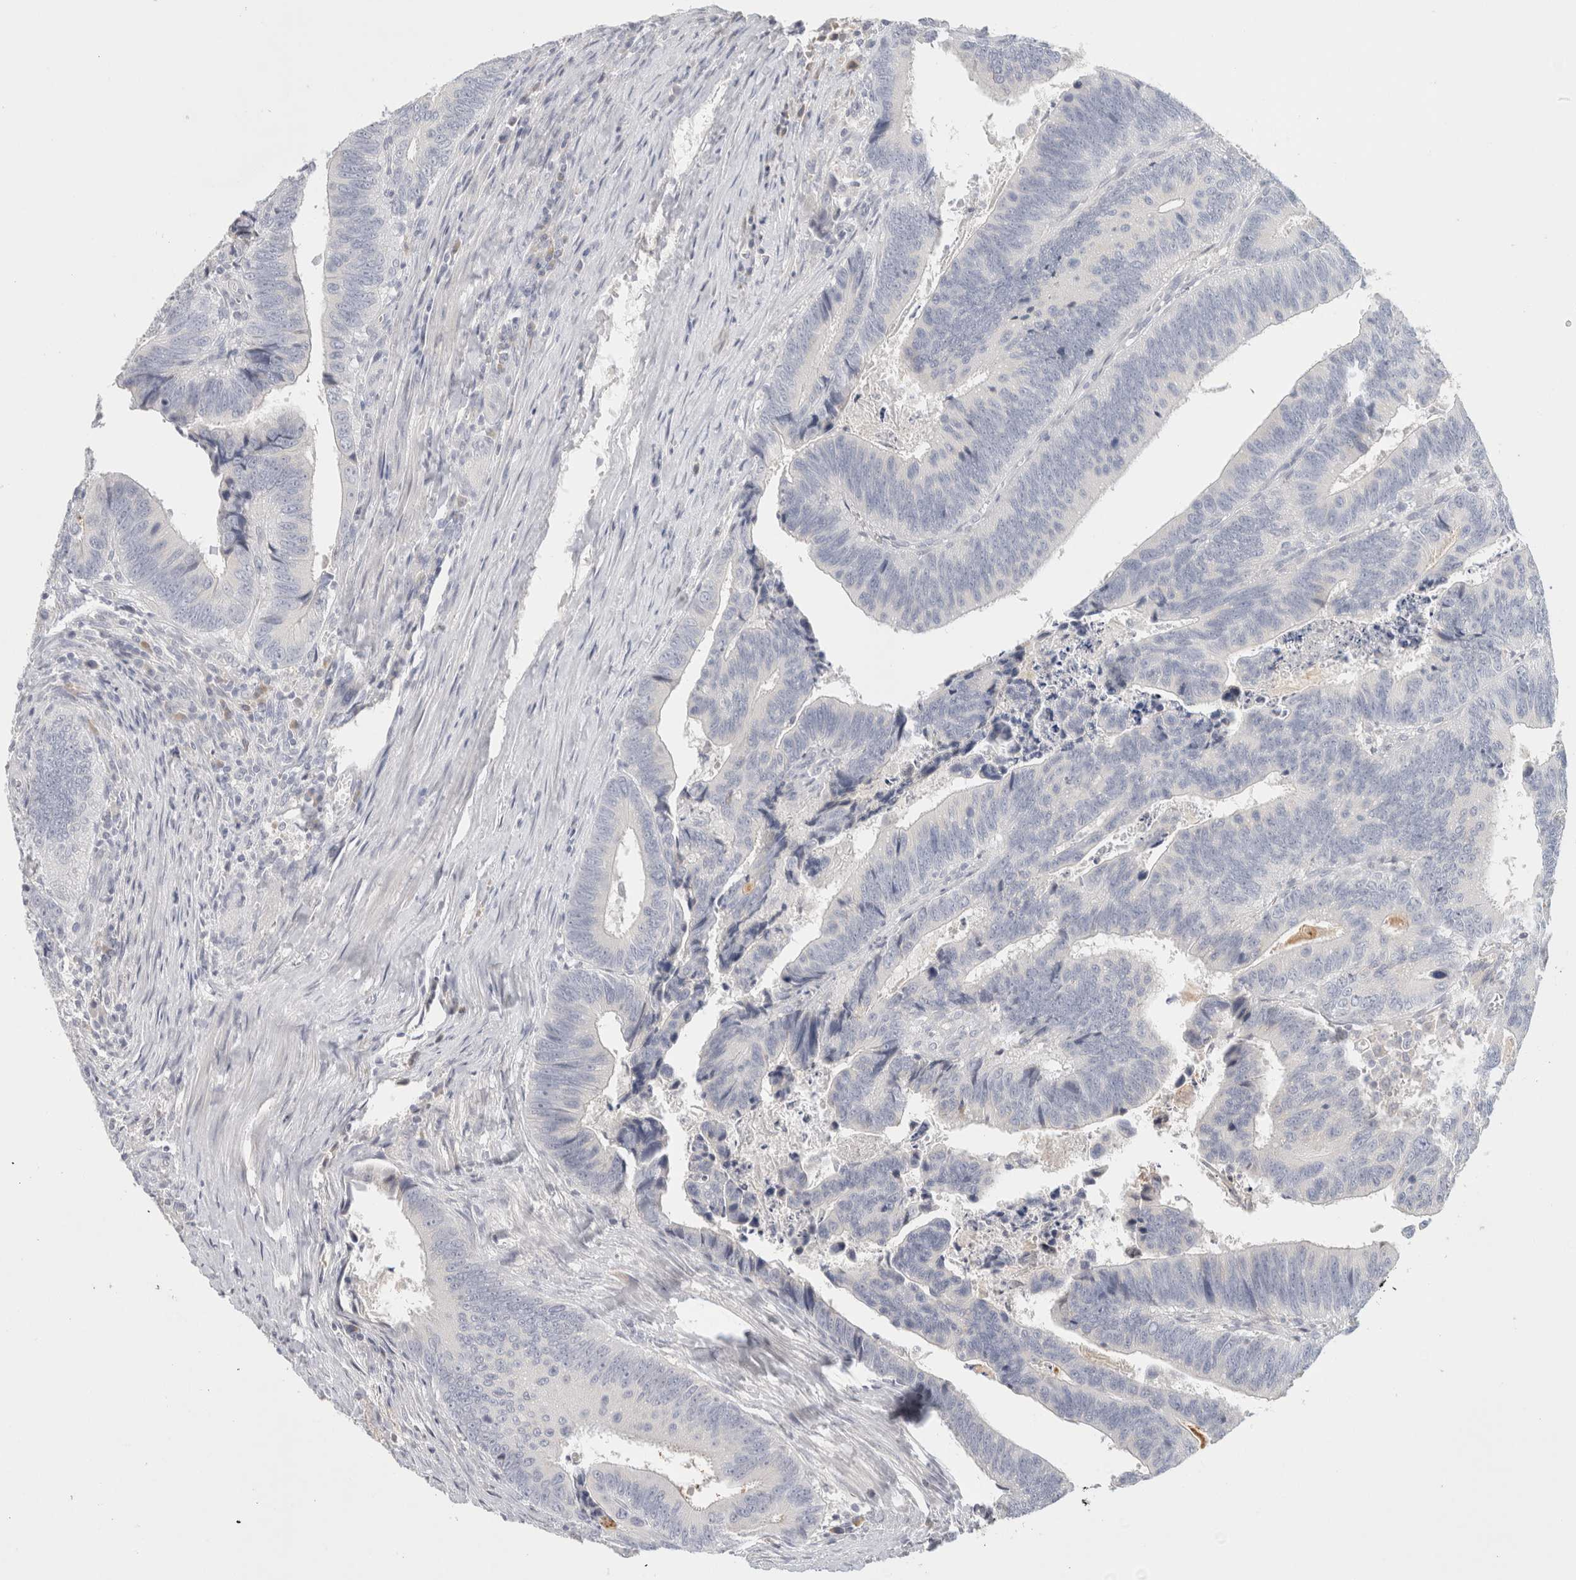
{"staining": {"intensity": "negative", "quantity": "none", "location": "none"}, "tissue": "colorectal cancer", "cell_type": "Tumor cells", "image_type": "cancer", "snomed": [{"axis": "morphology", "description": "Inflammation, NOS"}, {"axis": "morphology", "description": "Adenocarcinoma, NOS"}, {"axis": "topography", "description": "Colon"}], "caption": "Tumor cells show no significant protein positivity in colorectal adenocarcinoma.", "gene": "STK31", "patient": {"sex": "male", "age": 72}}